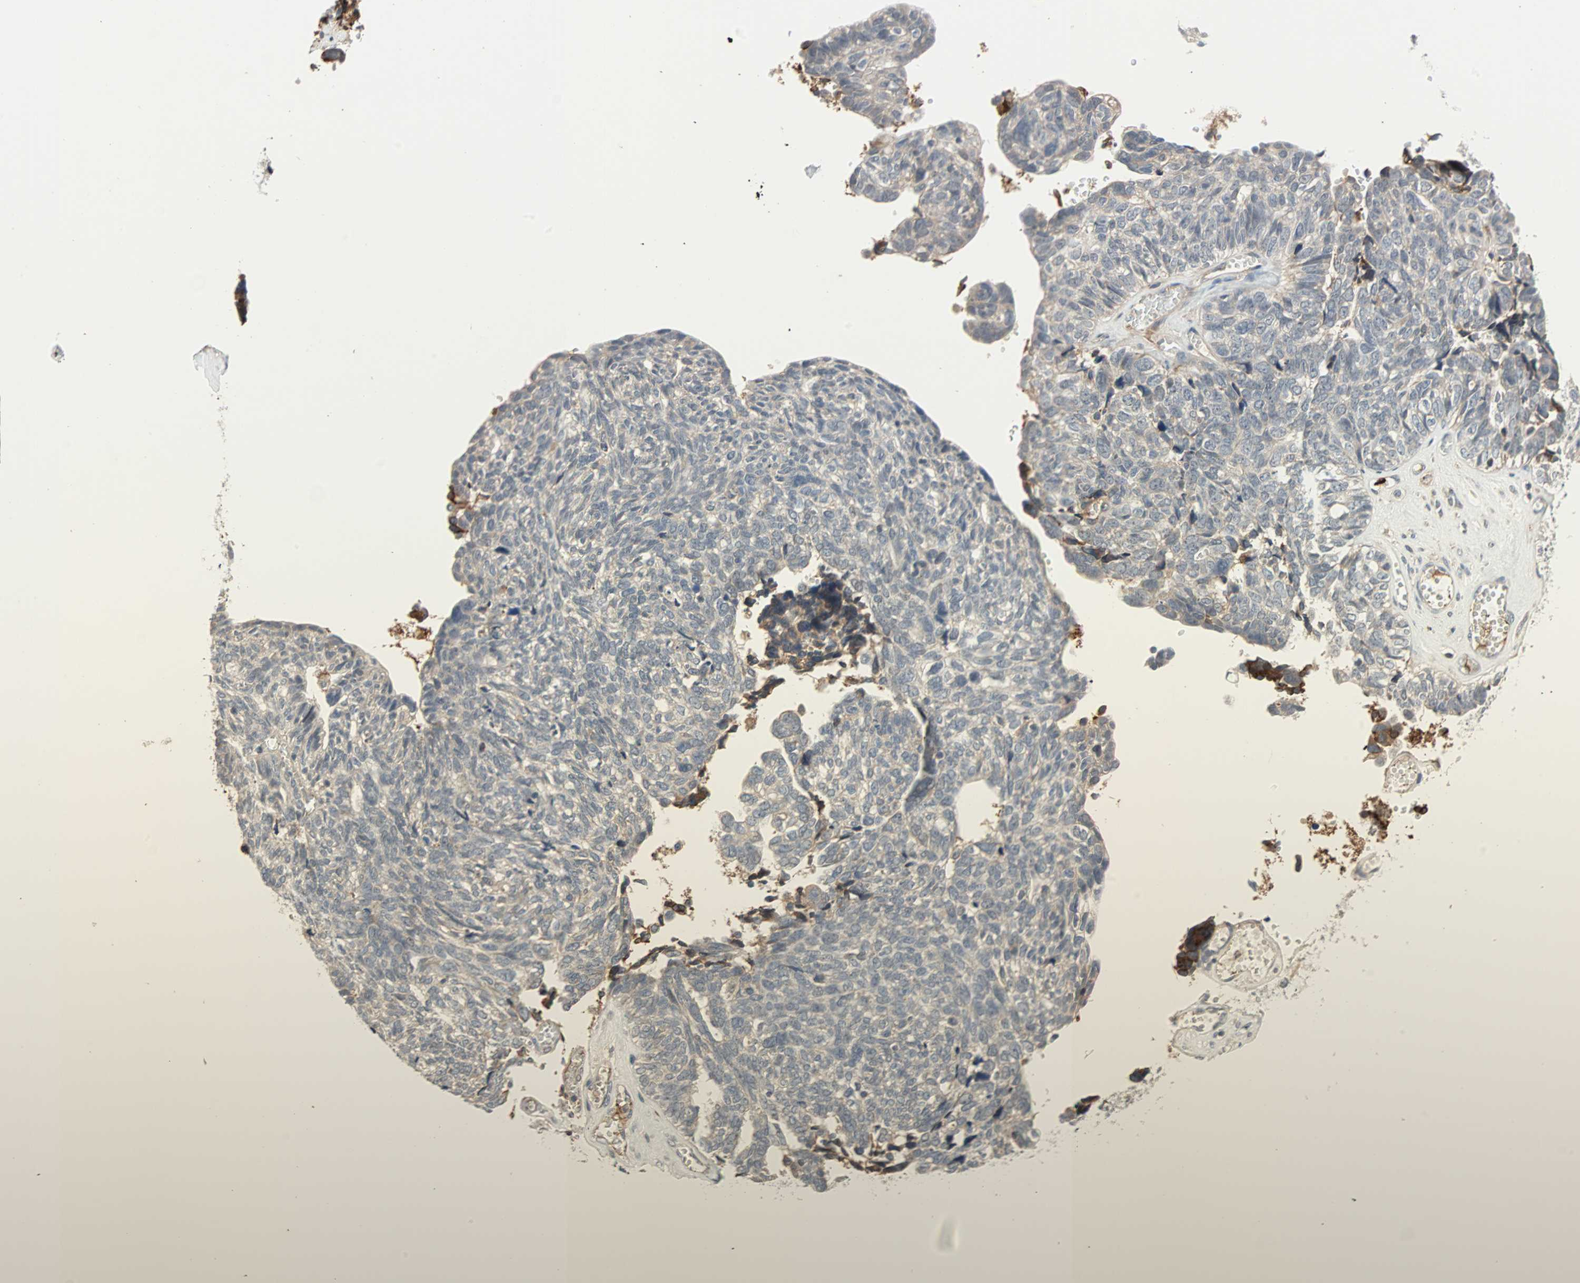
{"staining": {"intensity": "negative", "quantity": "none", "location": "none"}, "tissue": "ovarian cancer", "cell_type": "Tumor cells", "image_type": "cancer", "snomed": [{"axis": "morphology", "description": "Cystadenocarcinoma, serous, NOS"}, {"axis": "topography", "description": "Ovary"}], "caption": "IHC histopathology image of serous cystadenocarcinoma (ovarian) stained for a protein (brown), which shows no positivity in tumor cells. (IHC, brightfield microscopy, high magnification).", "gene": "PROS1", "patient": {"sex": "female", "age": 79}}